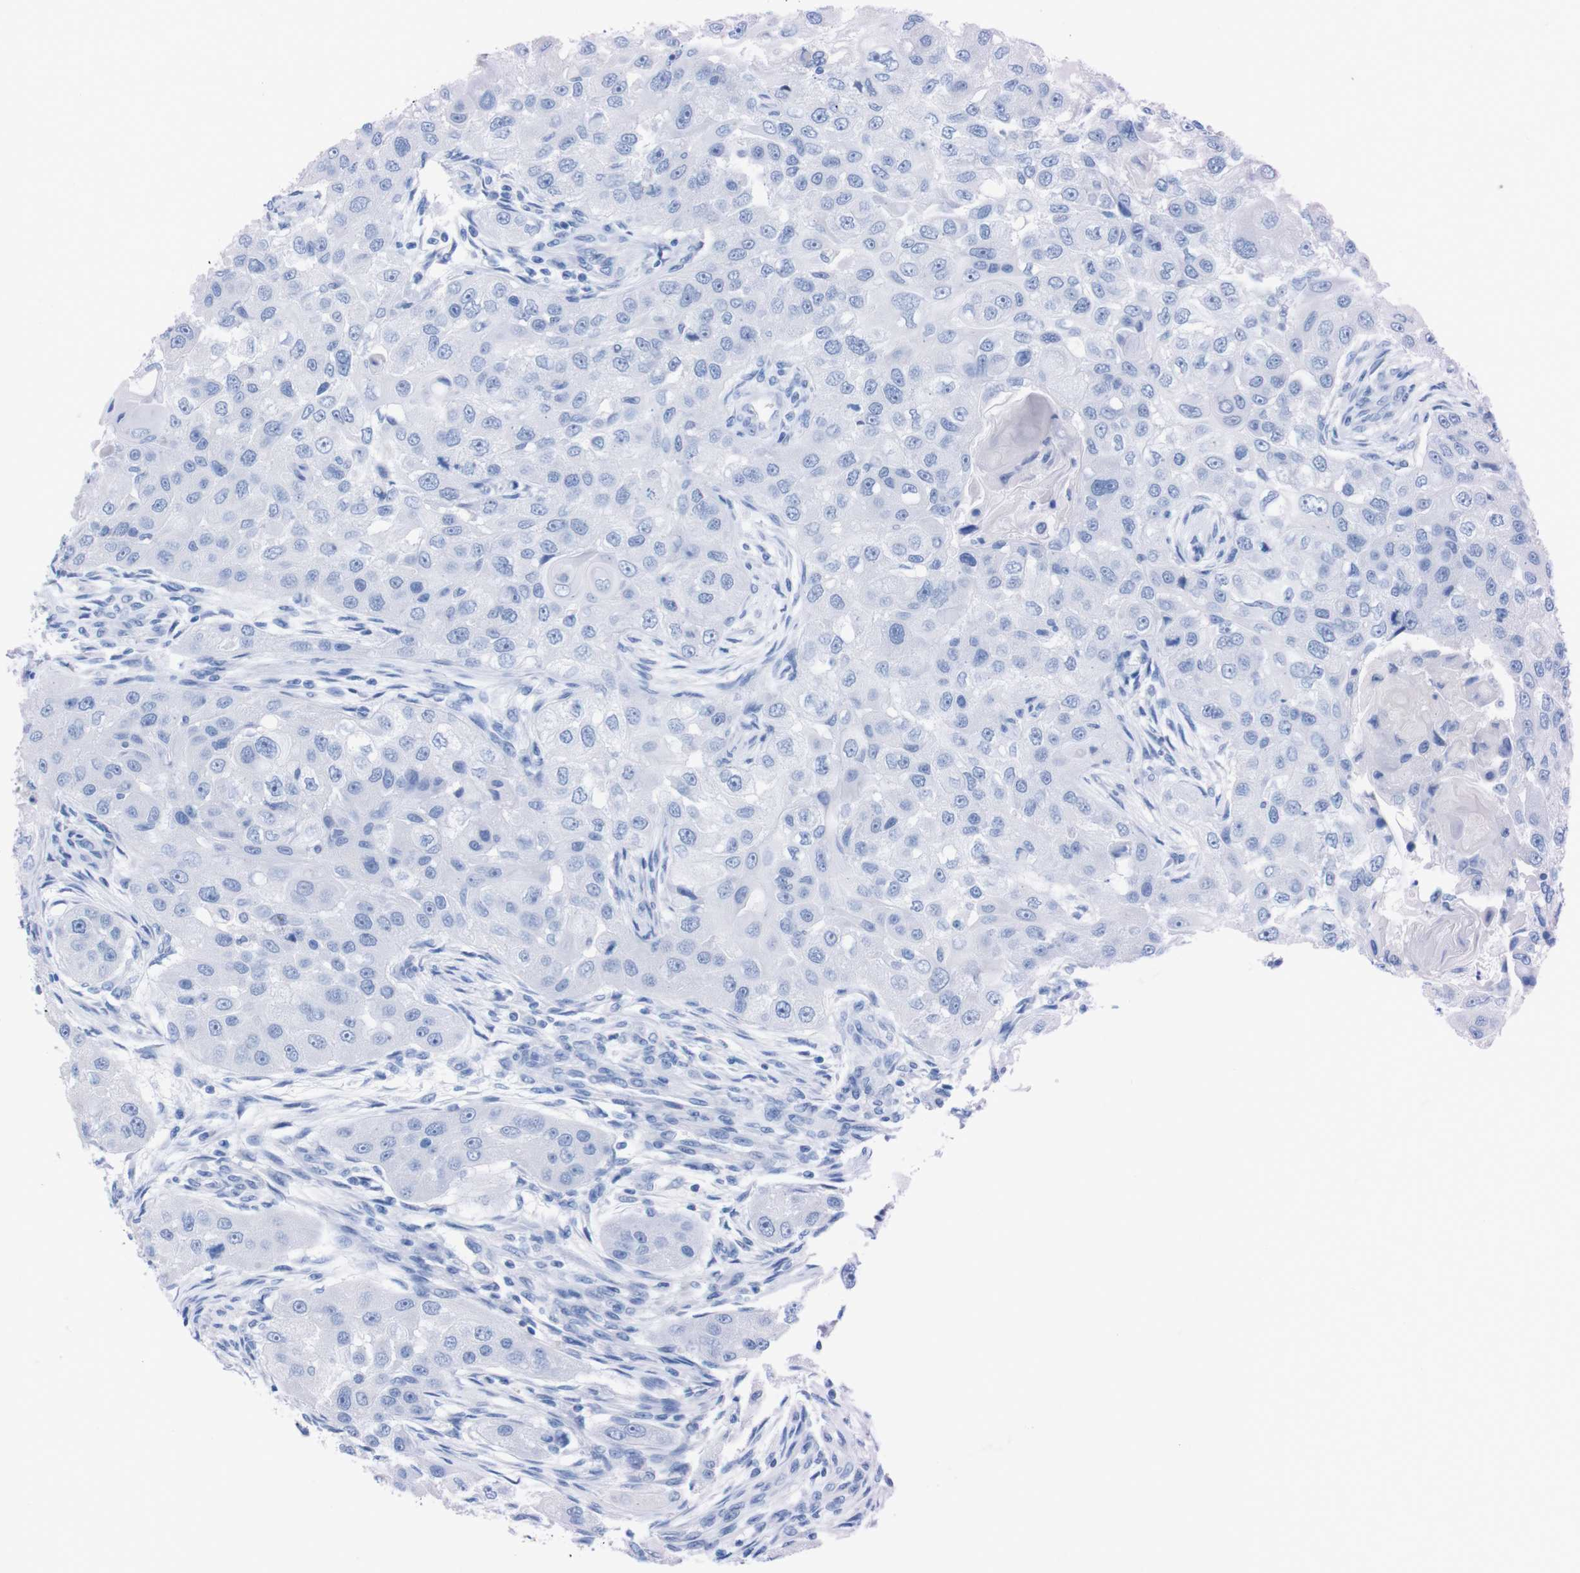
{"staining": {"intensity": "negative", "quantity": "none", "location": "none"}, "tissue": "head and neck cancer", "cell_type": "Tumor cells", "image_type": "cancer", "snomed": [{"axis": "morphology", "description": "Normal tissue, NOS"}, {"axis": "morphology", "description": "Squamous cell carcinoma, NOS"}, {"axis": "topography", "description": "Skeletal muscle"}, {"axis": "topography", "description": "Head-Neck"}], "caption": "An image of head and neck cancer stained for a protein demonstrates no brown staining in tumor cells.", "gene": "P2RY12", "patient": {"sex": "male", "age": 51}}